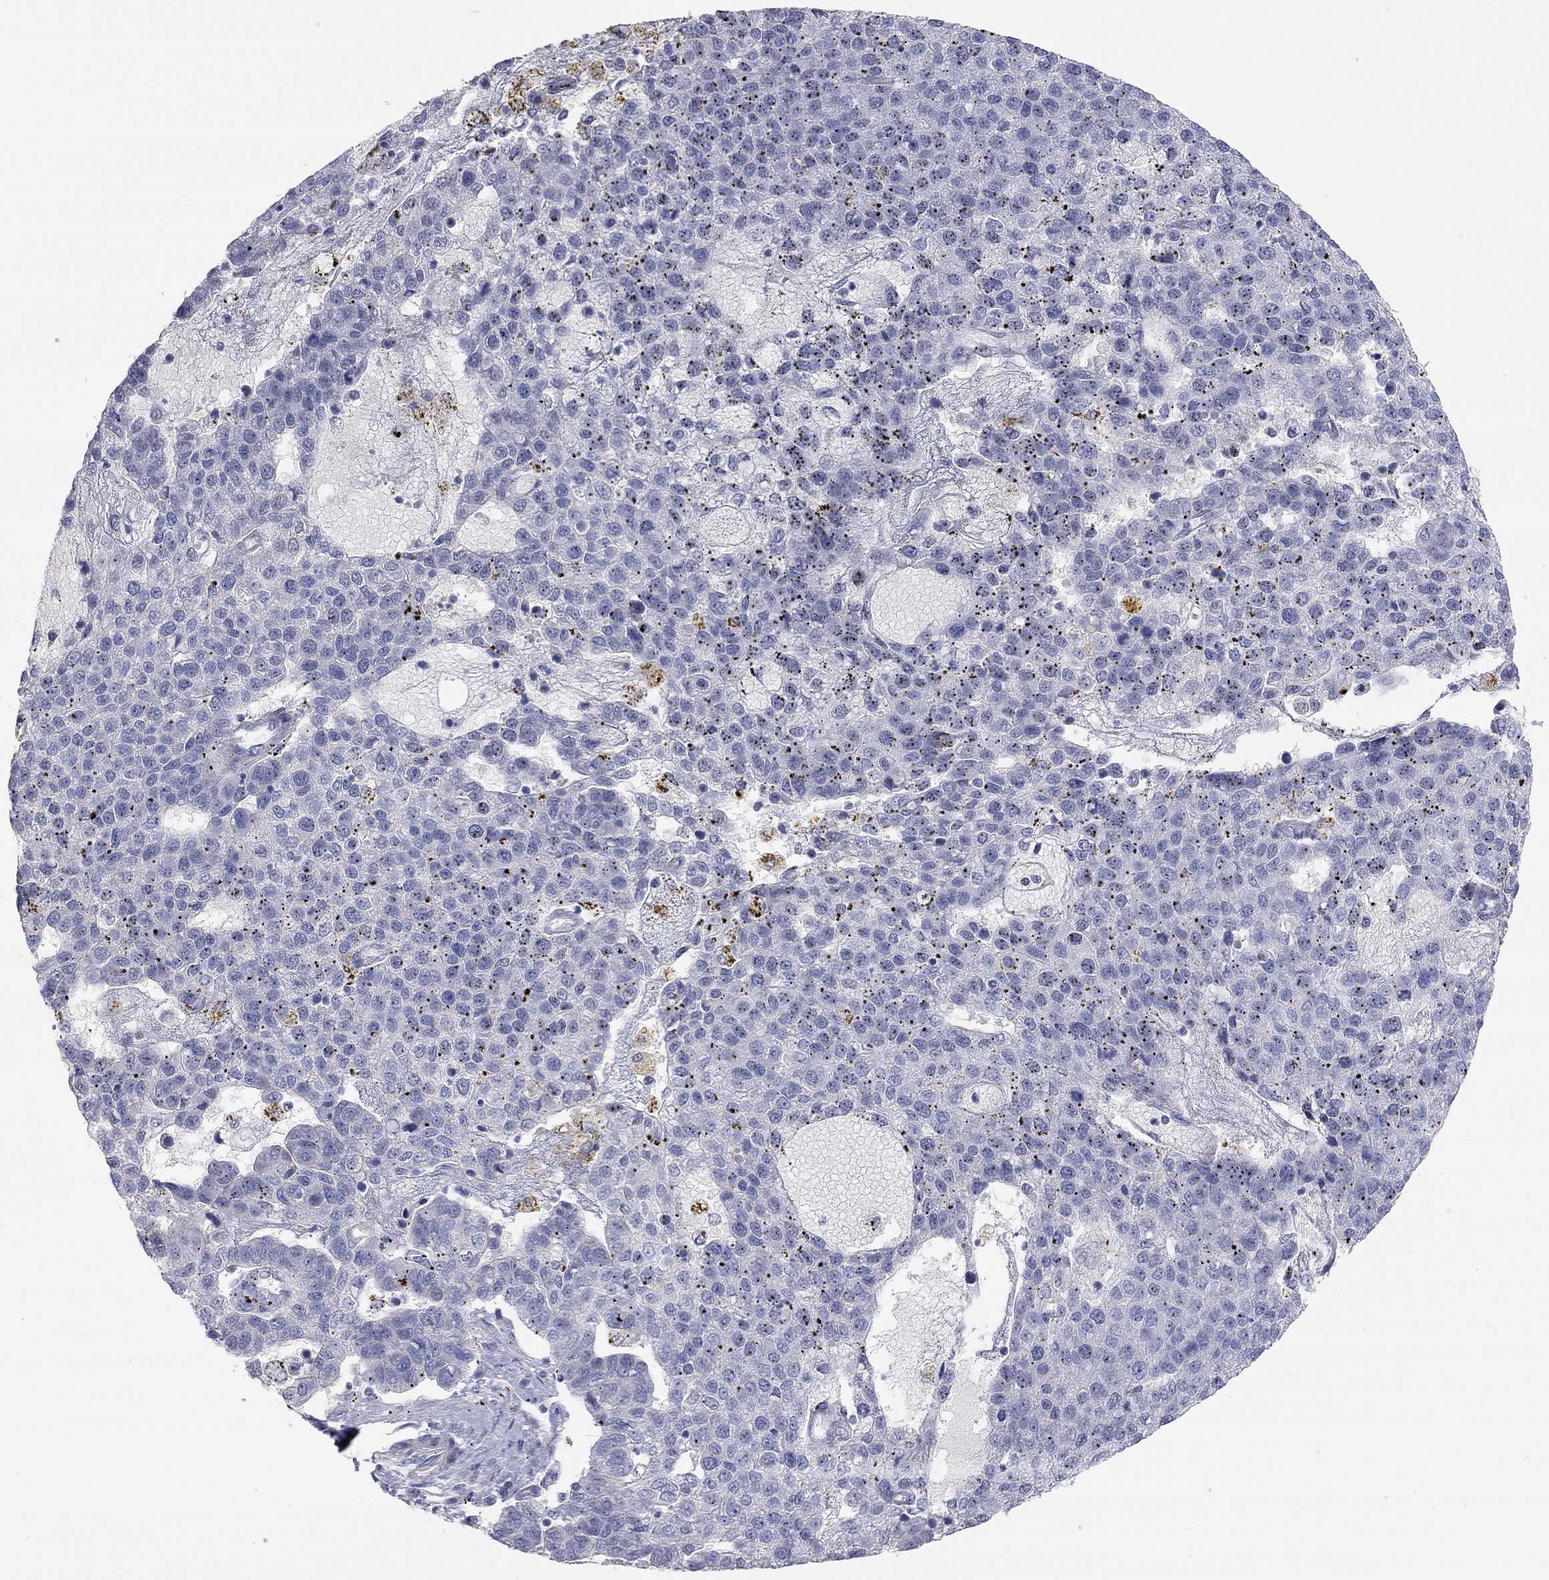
{"staining": {"intensity": "negative", "quantity": "none", "location": "none"}, "tissue": "pancreatic cancer", "cell_type": "Tumor cells", "image_type": "cancer", "snomed": [{"axis": "morphology", "description": "Adenocarcinoma, NOS"}, {"axis": "topography", "description": "Pancreas"}], "caption": "This is an IHC histopathology image of human pancreatic adenocarcinoma. There is no positivity in tumor cells.", "gene": "PAPSS2", "patient": {"sex": "female", "age": 61}}